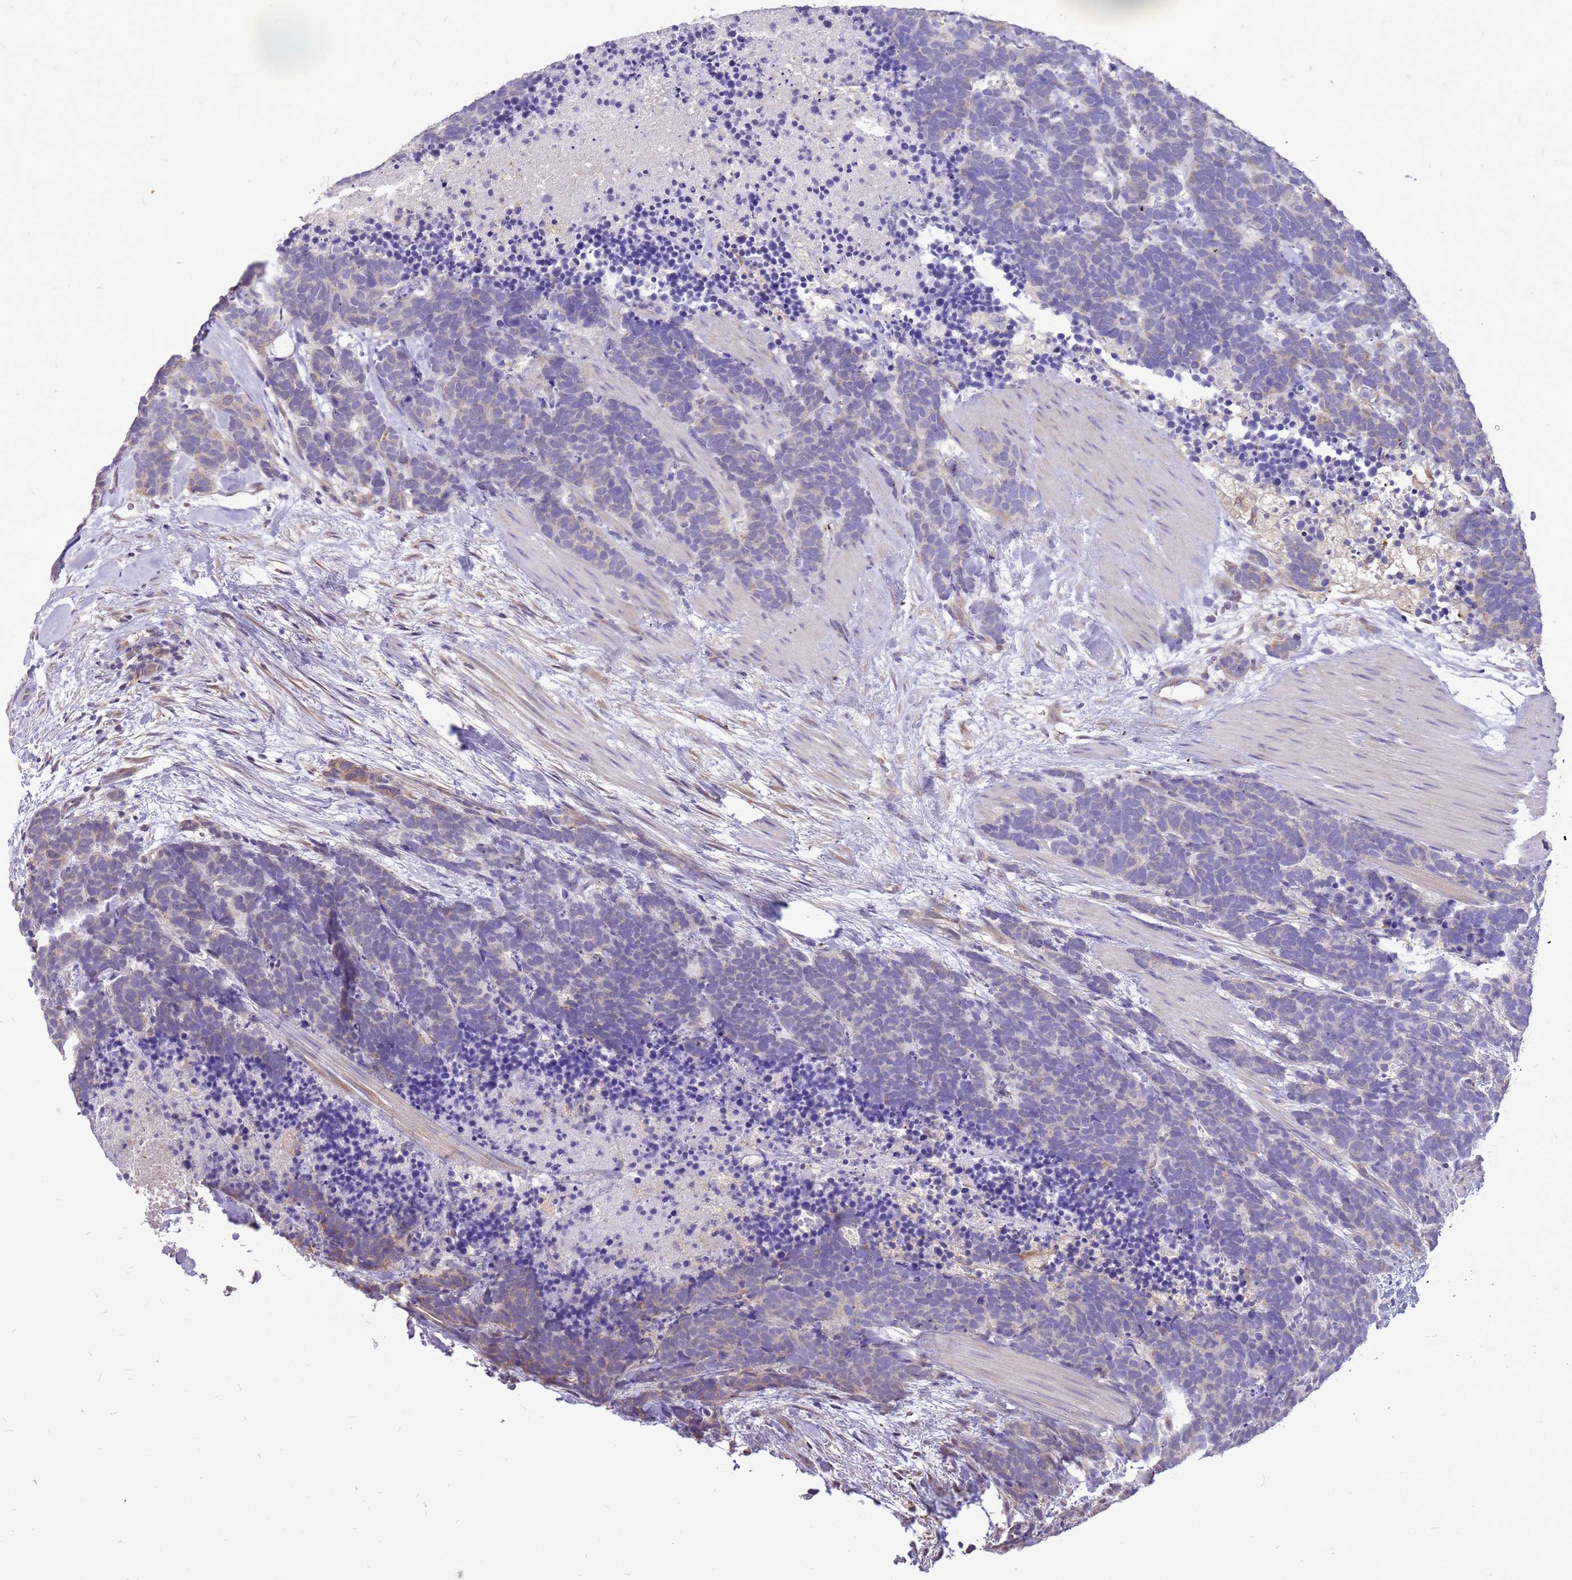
{"staining": {"intensity": "negative", "quantity": "none", "location": "none"}, "tissue": "carcinoid", "cell_type": "Tumor cells", "image_type": "cancer", "snomed": [{"axis": "morphology", "description": "Carcinoma, NOS"}, {"axis": "morphology", "description": "Carcinoid, malignant, NOS"}, {"axis": "topography", "description": "Prostate"}], "caption": "Immunohistochemistry (IHC) of human carcinoid displays no expression in tumor cells.", "gene": "WASHC4", "patient": {"sex": "male", "age": 57}}